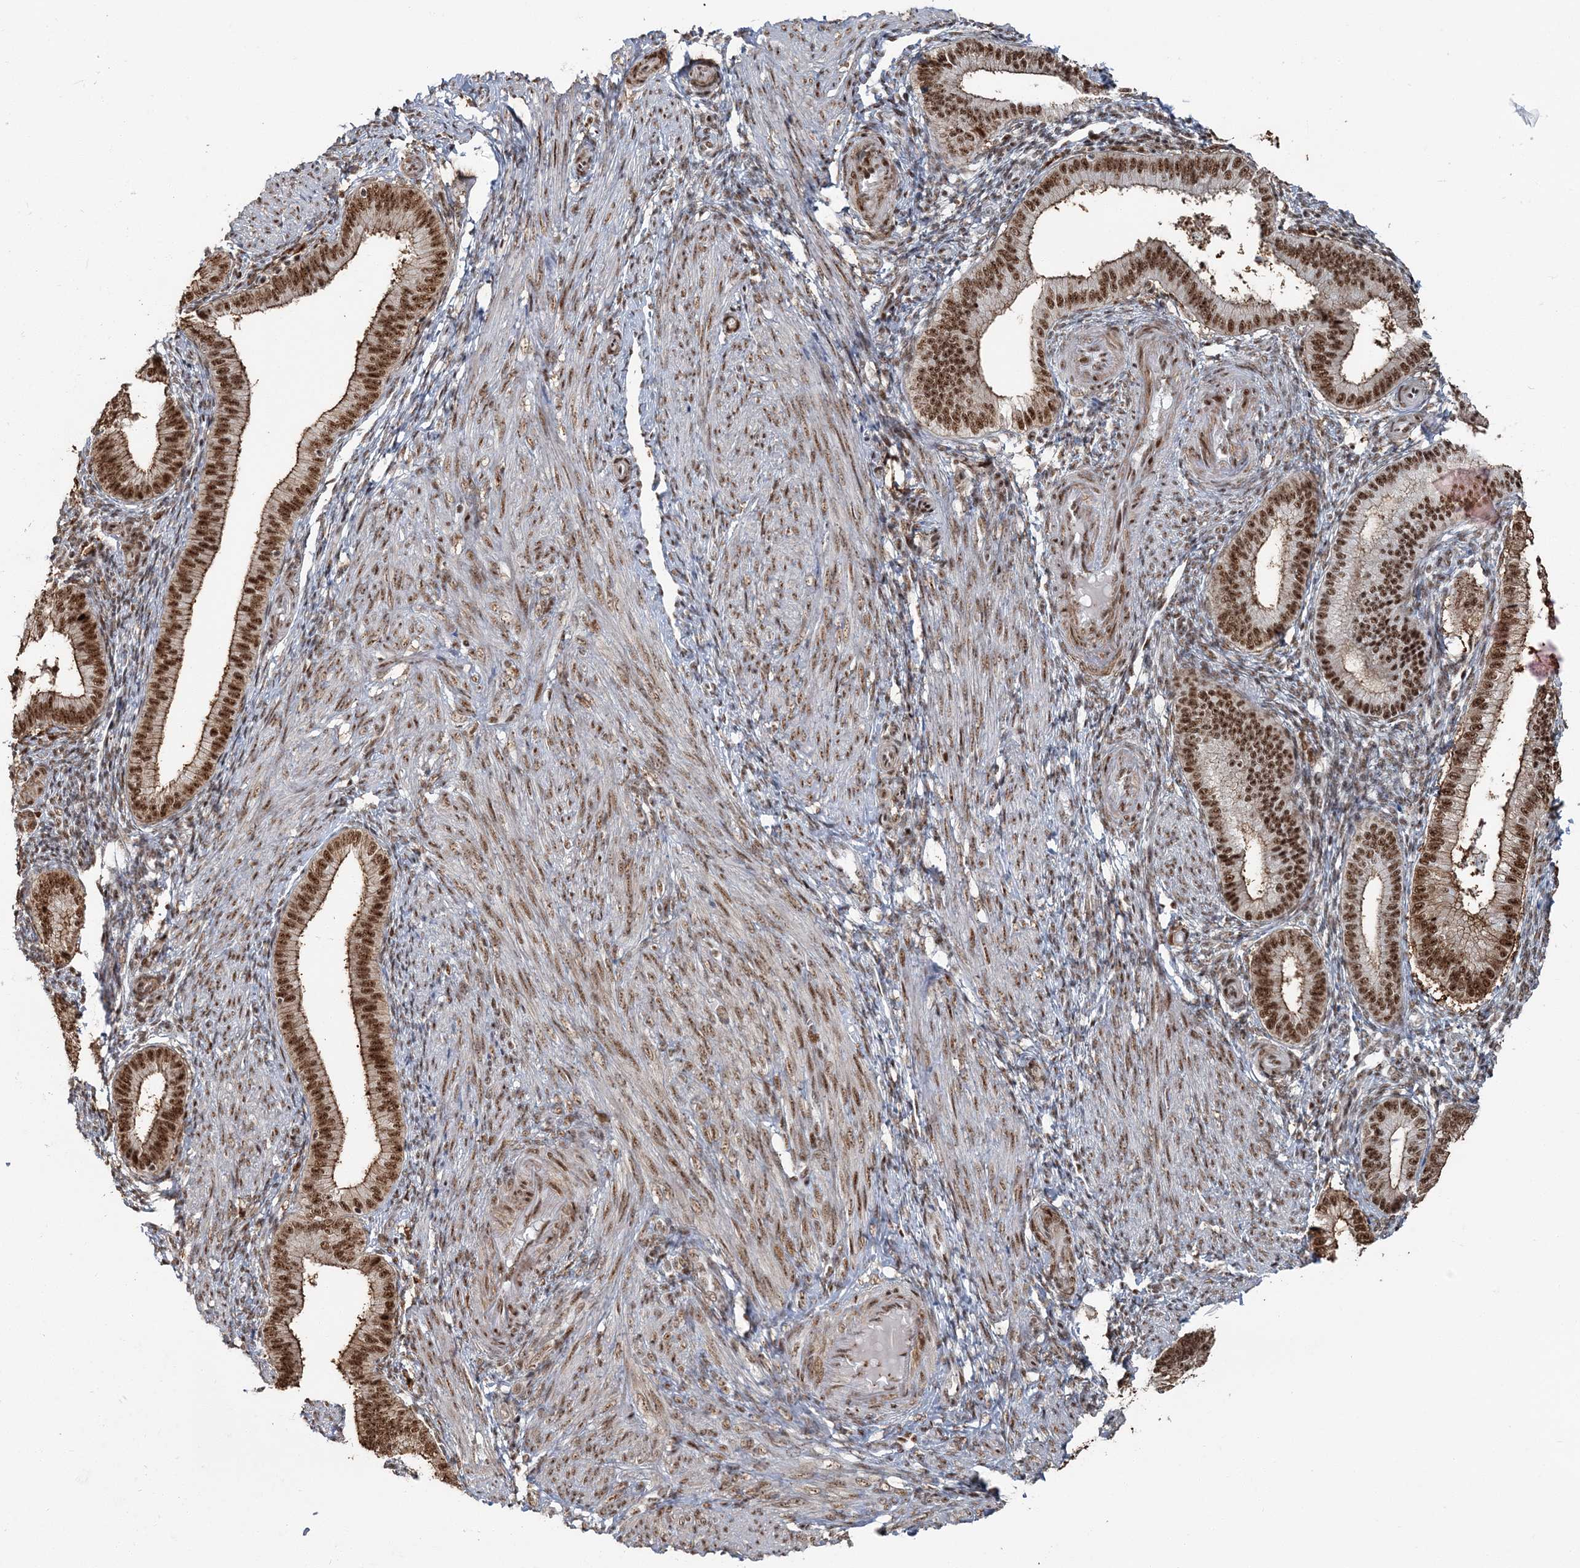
{"staining": {"intensity": "moderate", "quantity": "25%-75%", "location": "nuclear"}, "tissue": "endometrium", "cell_type": "Cells in endometrial stroma", "image_type": "normal", "snomed": [{"axis": "morphology", "description": "Normal tissue, NOS"}, {"axis": "topography", "description": "Endometrium"}], "caption": "The micrograph shows staining of unremarkable endometrium, revealing moderate nuclear protein positivity (brown color) within cells in endometrial stroma.", "gene": "DDX46", "patient": {"sex": "female", "age": 39}}